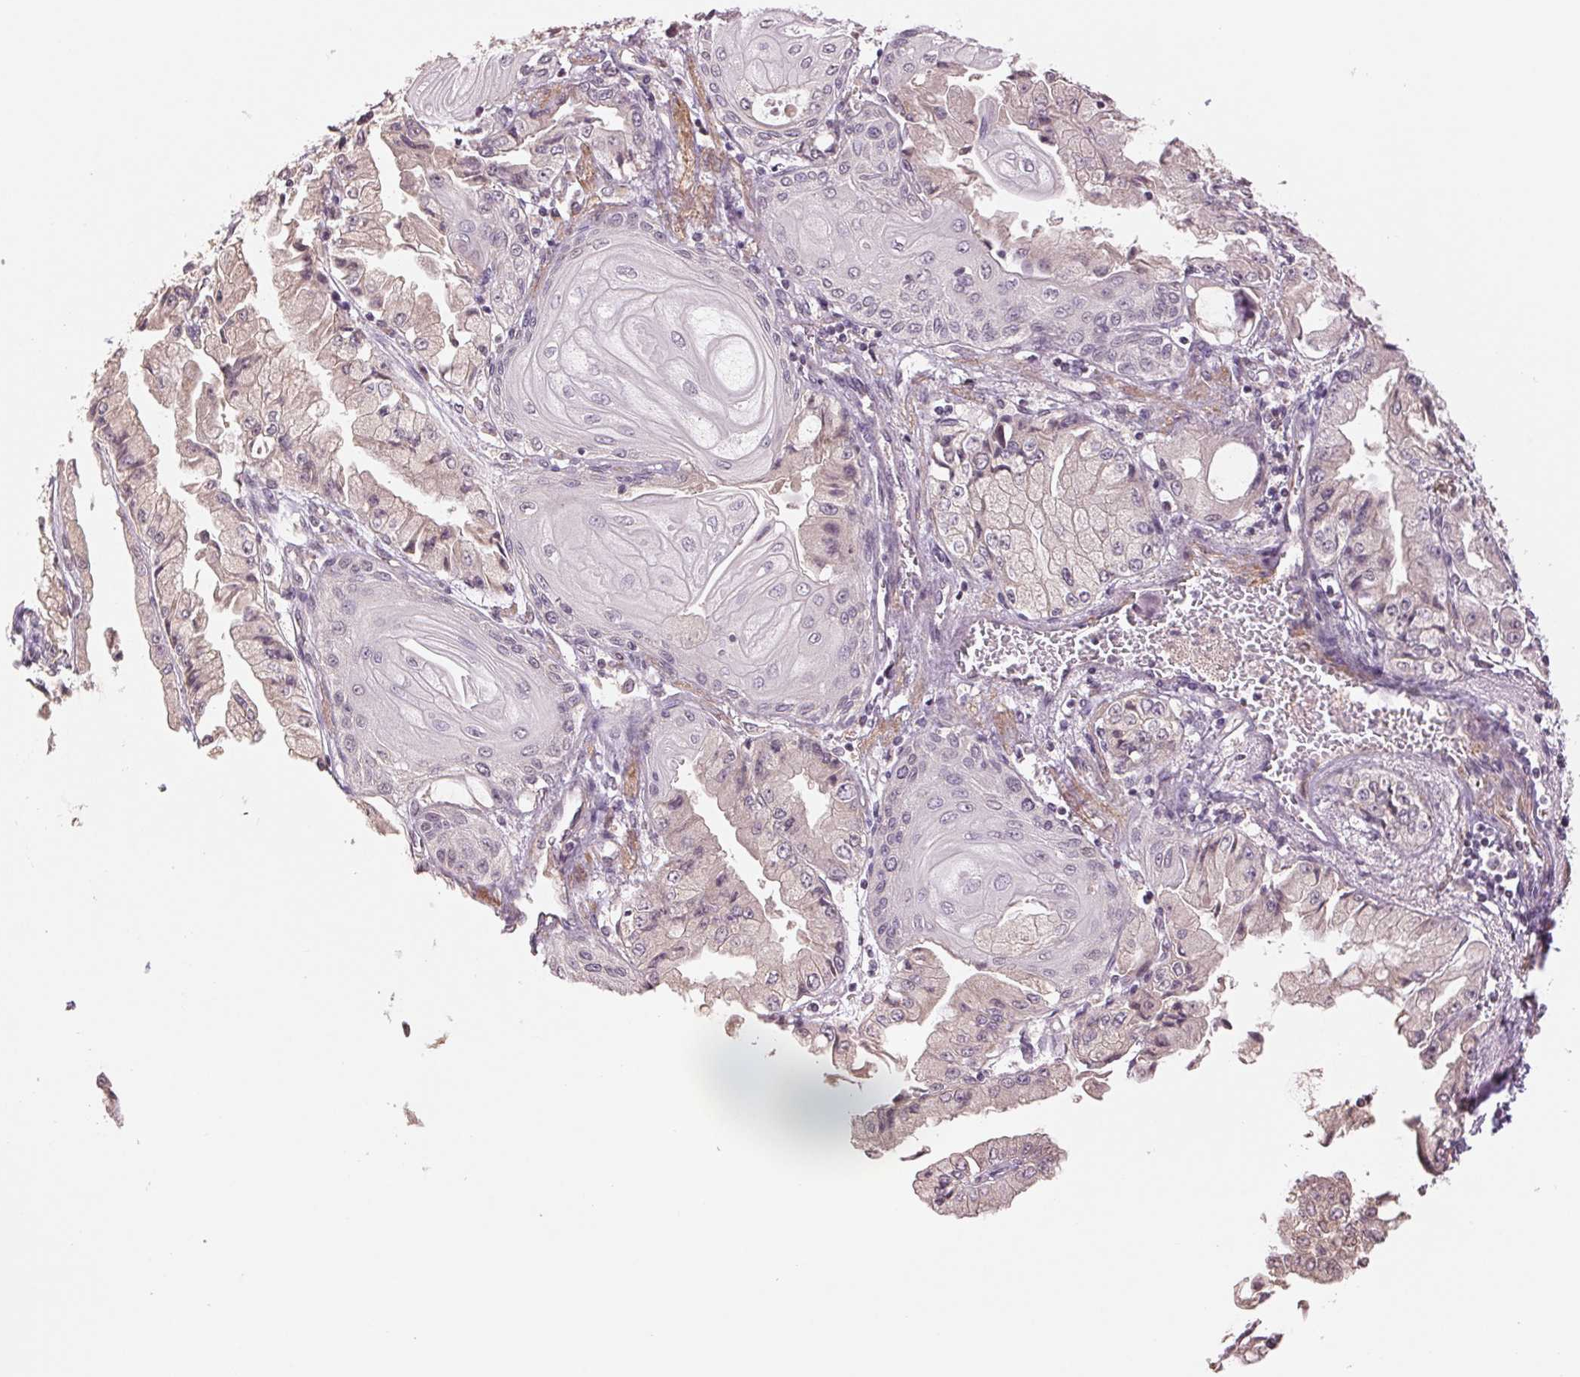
{"staining": {"intensity": "negative", "quantity": "none", "location": "none"}, "tissue": "stomach cancer", "cell_type": "Tumor cells", "image_type": "cancer", "snomed": [{"axis": "morphology", "description": "Adenocarcinoma, NOS"}, {"axis": "topography", "description": "Stomach, upper"}], "caption": "Immunohistochemistry of human adenocarcinoma (stomach) exhibits no staining in tumor cells.", "gene": "PPIA", "patient": {"sex": "female", "age": 74}}